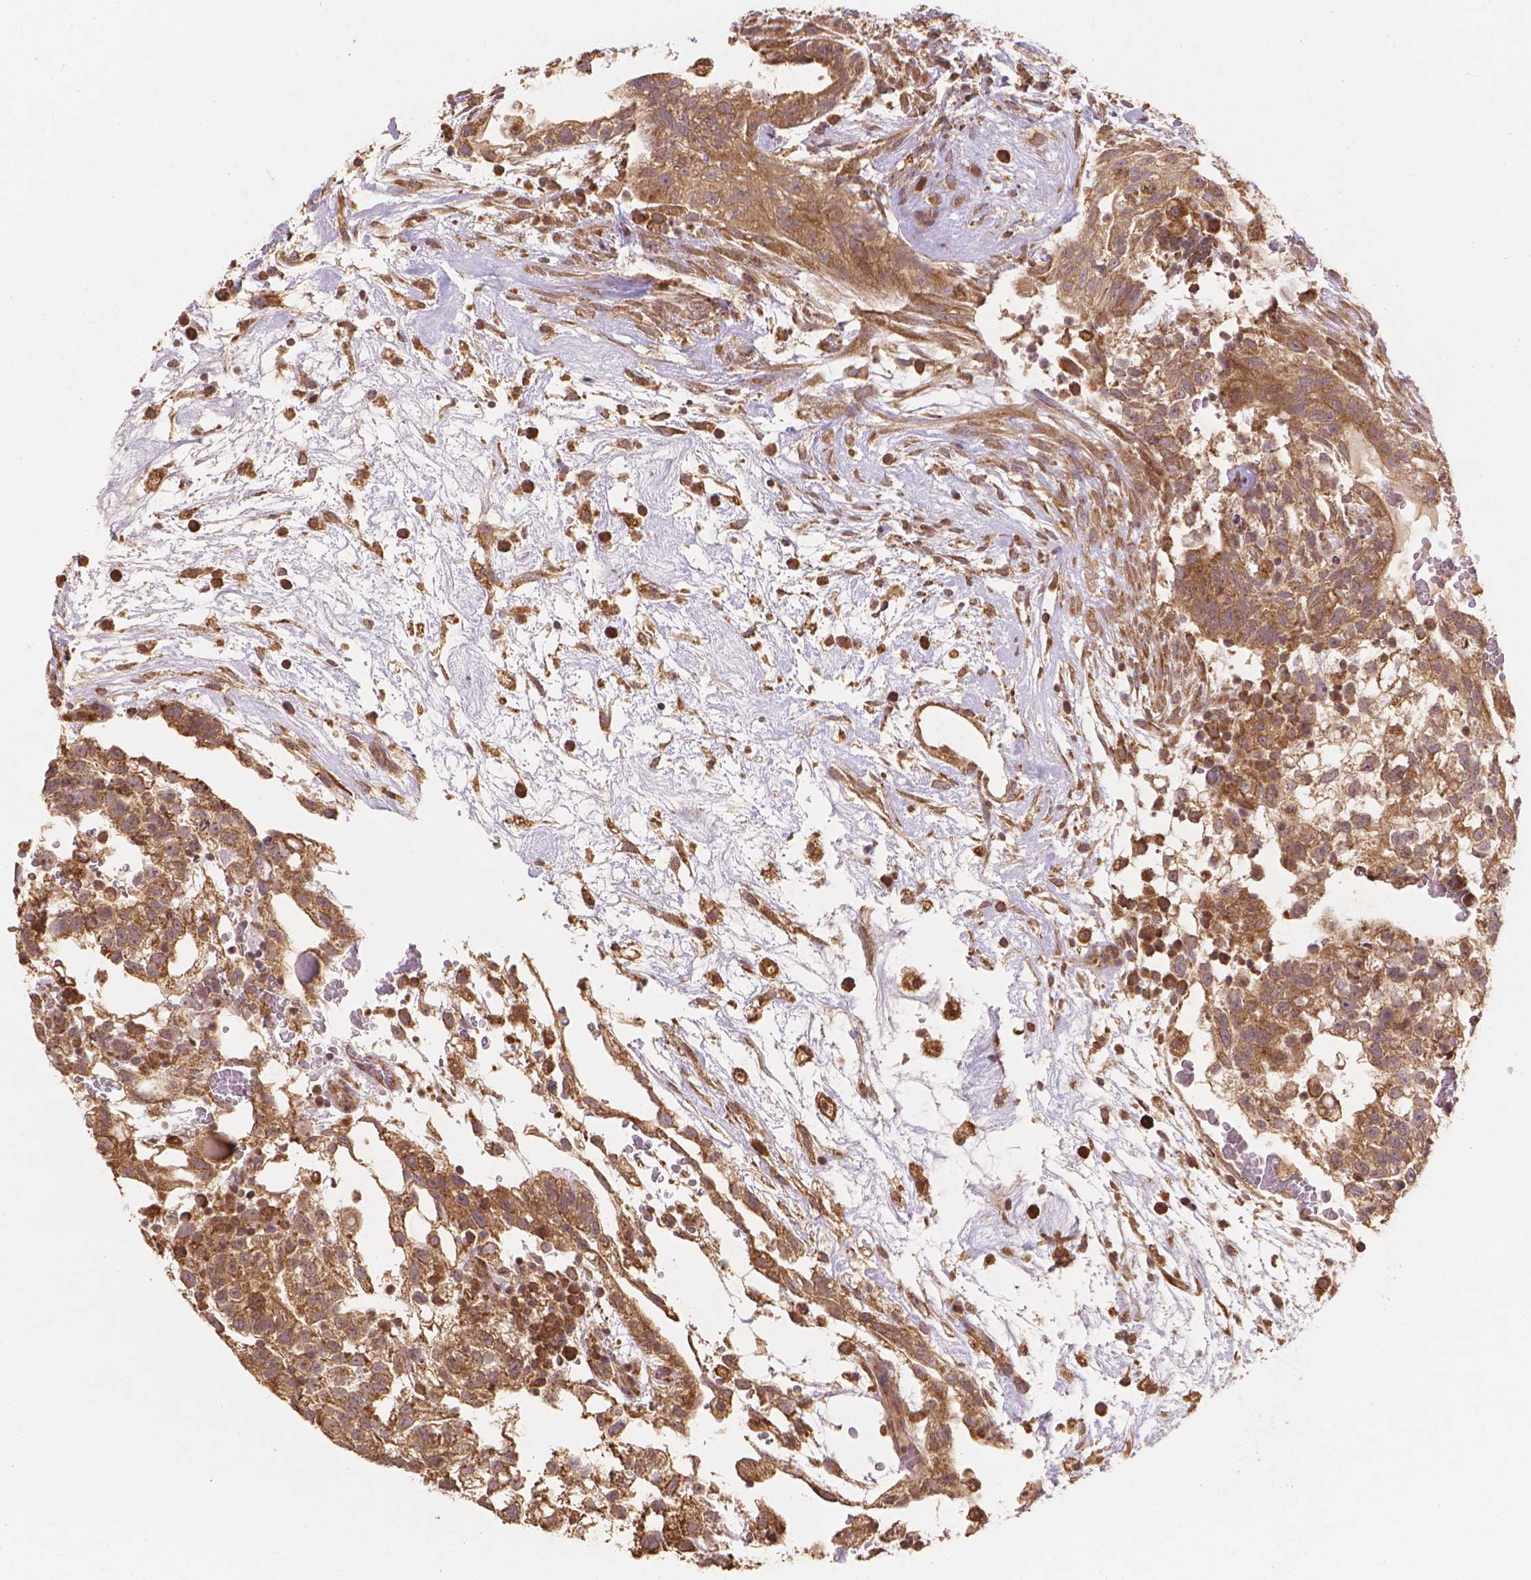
{"staining": {"intensity": "moderate", "quantity": ">75%", "location": "cytoplasmic/membranous"}, "tissue": "testis cancer", "cell_type": "Tumor cells", "image_type": "cancer", "snomed": [{"axis": "morphology", "description": "Normal tissue, NOS"}, {"axis": "morphology", "description": "Carcinoma, Embryonal, NOS"}, {"axis": "topography", "description": "Testis"}], "caption": "The photomicrograph reveals staining of testis embryonal carcinoma, revealing moderate cytoplasmic/membranous protein expression (brown color) within tumor cells.", "gene": "TAB2", "patient": {"sex": "male", "age": 32}}